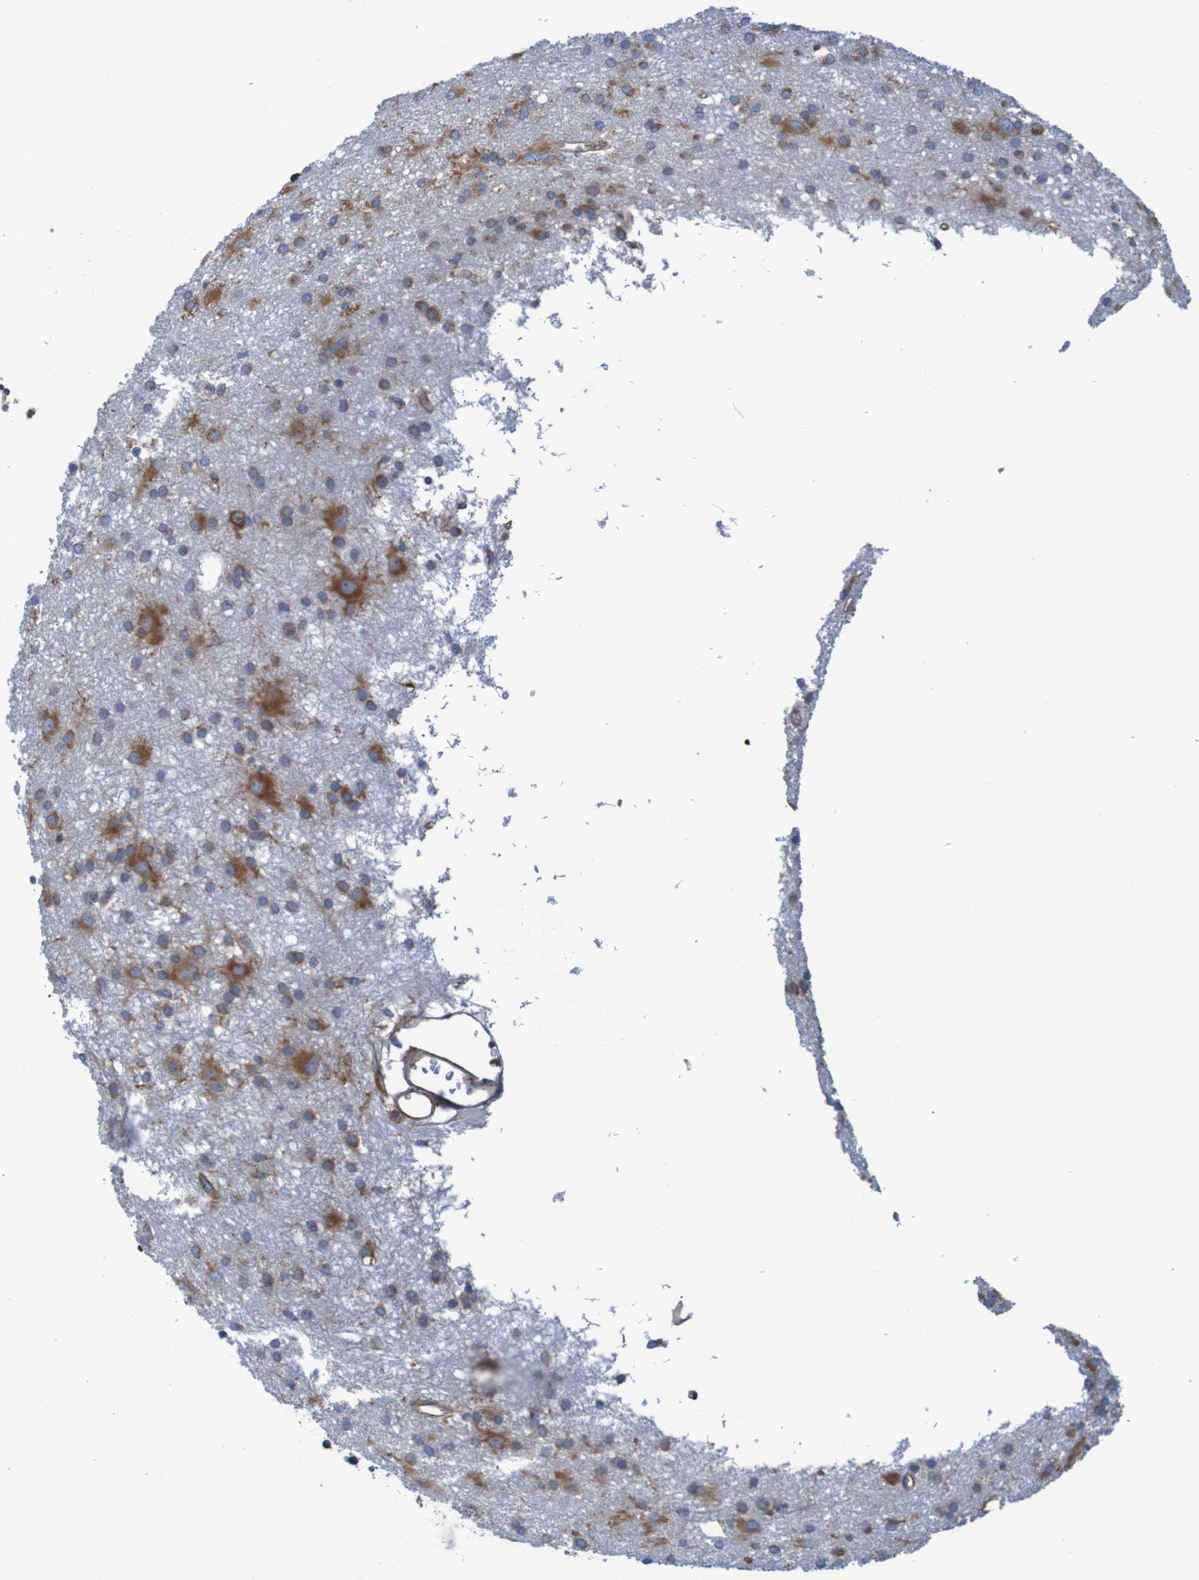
{"staining": {"intensity": "moderate", "quantity": "25%-75%", "location": "cytoplasmic/membranous"}, "tissue": "glioma", "cell_type": "Tumor cells", "image_type": "cancer", "snomed": [{"axis": "morphology", "description": "Glioma, malignant, High grade"}, {"axis": "topography", "description": "Brain"}], "caption": "Malignant high-grade glioma tissue demonstrates moderate cytoplasmic/membranous positivity in about 25%-75% of tumor cells (DAB IHC with brightfield microscopy, high magnification).", "gene": "RPL10", "patient": {"sex": "female", "age": 59}}